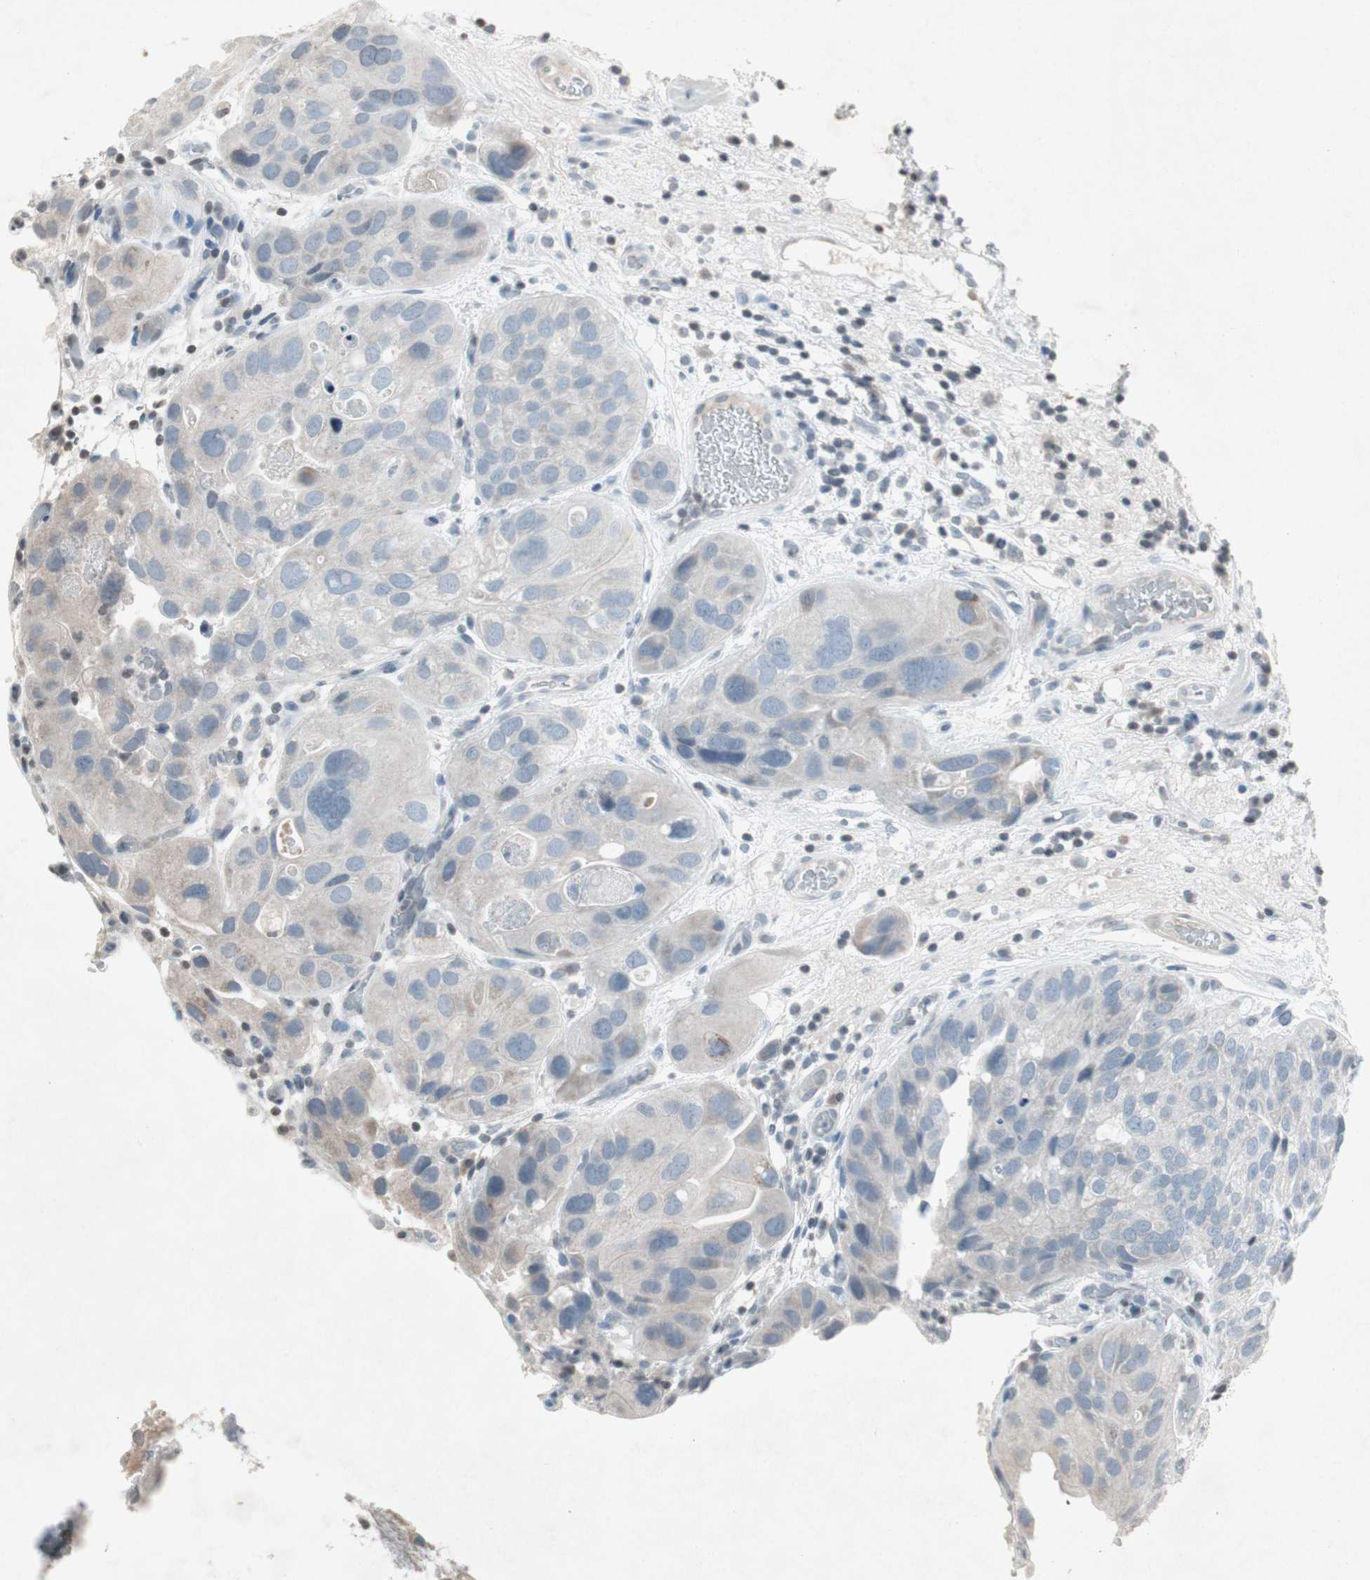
{"staining": {"intensity": "weak", "quantity": "<25%", "location": "cytoplasmic/membranous"}, "tissue": "urothelial cancer", "cell_type": "Tumor cells", "image_type": "cancer", "snomed": [{"axis": "morphology", "description": "Urothelial carcinoma, High grade"}, {"axis": "topography", "description": "Urinary bladder"}], "caption": "This is an IHC photomicrograph of human urothelial cancer. There is no expression in tumor cells.", "gene": "ARG2", "patient": {"sex": "female", "age": 64}}